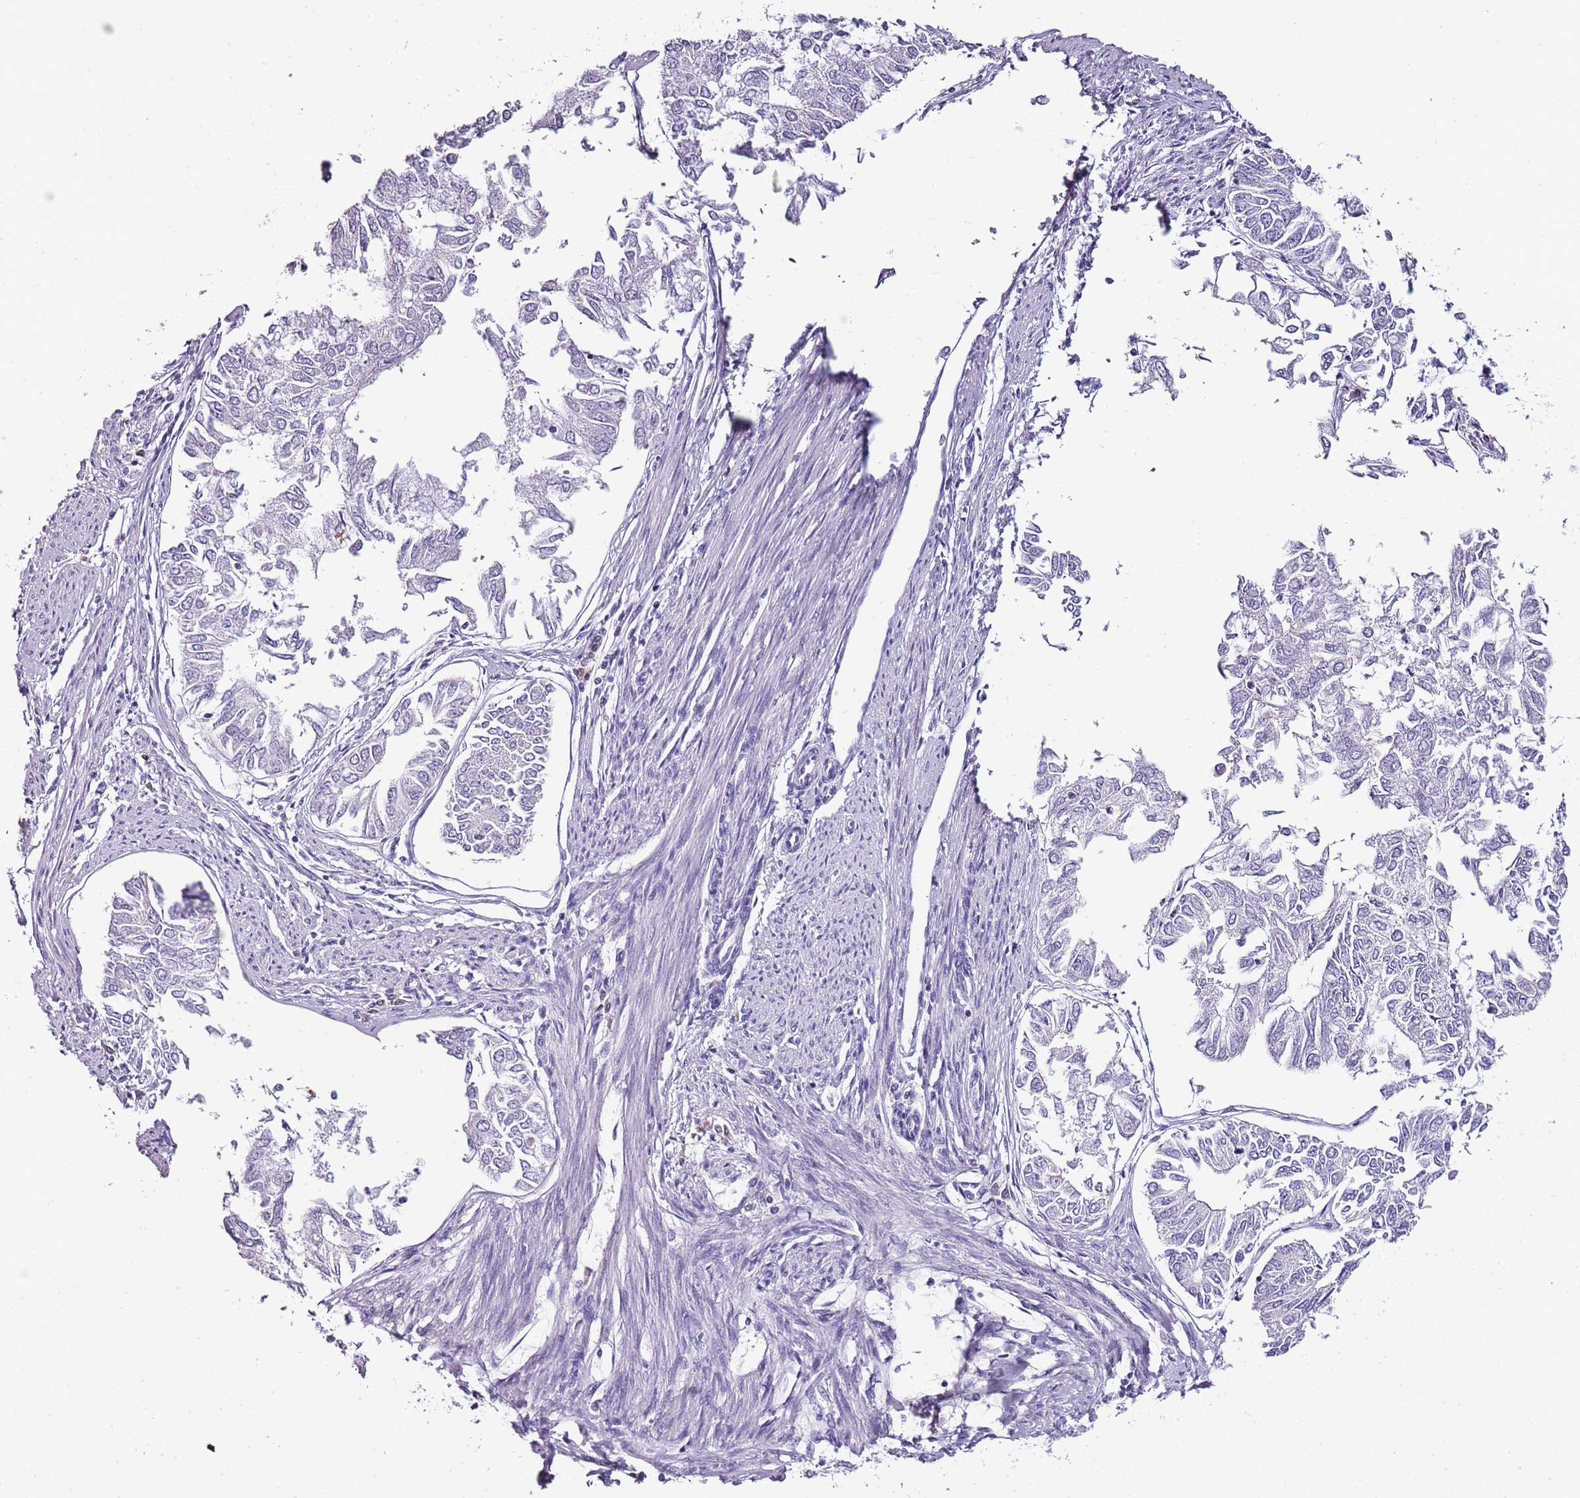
{"staining": {"intensity": "negative", "quantity": "none", "location": "none"}, "tissue": "endometrial cancer", "cell_type": "Tumor cells", "image_type": "cancer", "snomed": [{"axis": "morphology", "description": "Adenocarcinoma, NOS"}, {"axis": "topography", "description": "Endometrium"}], "caption": "Immunohistochemistry of endometrial cancer (adenocarcinoma) shows no expression in tumor cells.", "gene": "ZBP1", "patient": {"sex": "female", "age": 68}}